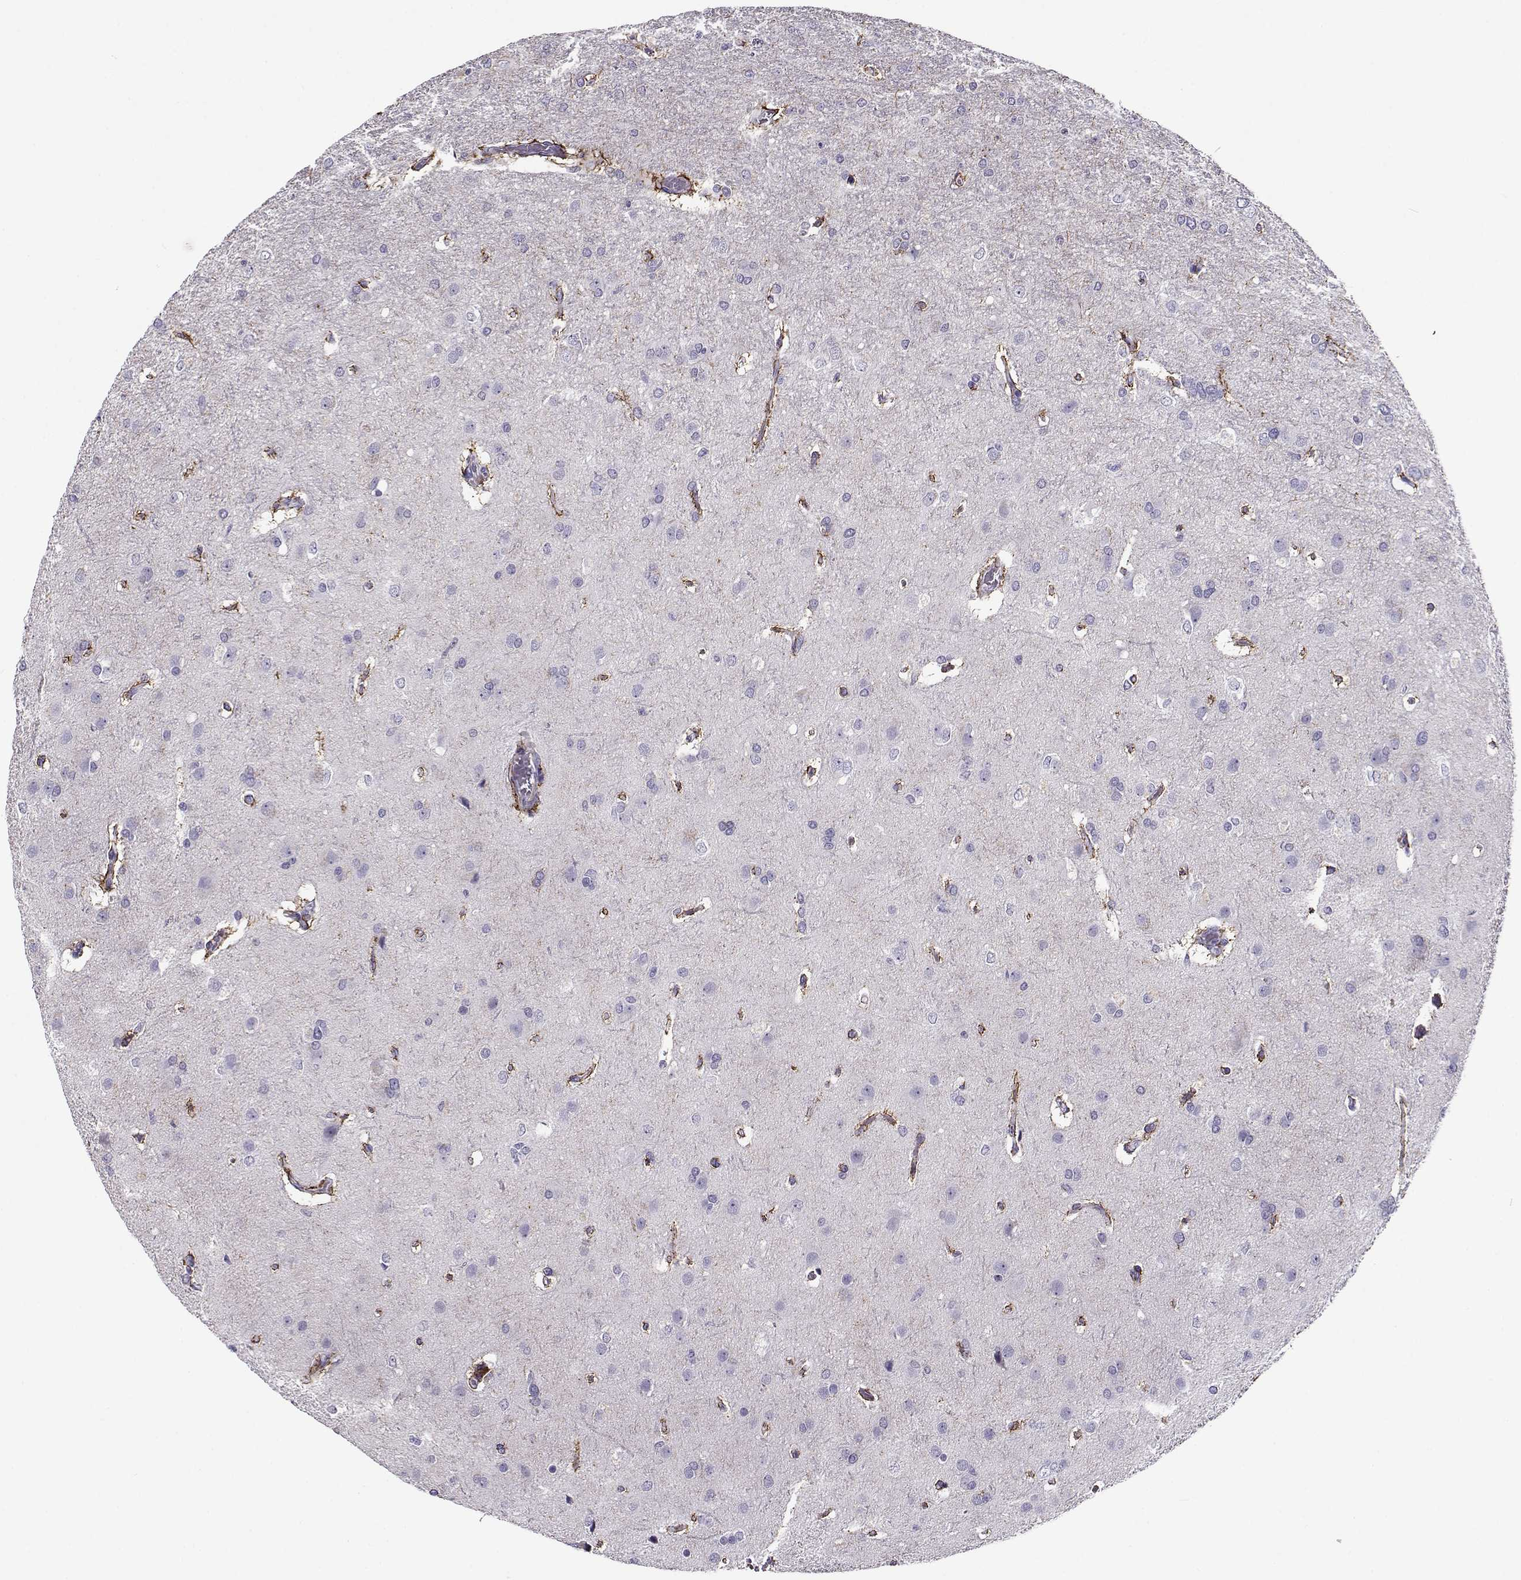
{"staining": {"intensity": "negative", "quantity": "none", "location": "none"}, "tissue": "glioma", "cell_type": "Tumor cells", "image_type": "cancer", "snomed": [{"axis": "morphology", "description": "Glioma, malignant, High grade"}, {"axis": "topography", "description": "Brain"}], "caption": "Human glioma stained for a protein using immunohistochemistry (IHC) reveals no positivity in tumor cells.", "gene": "NPW", "patient": {"sex": "male", "age": 68}}